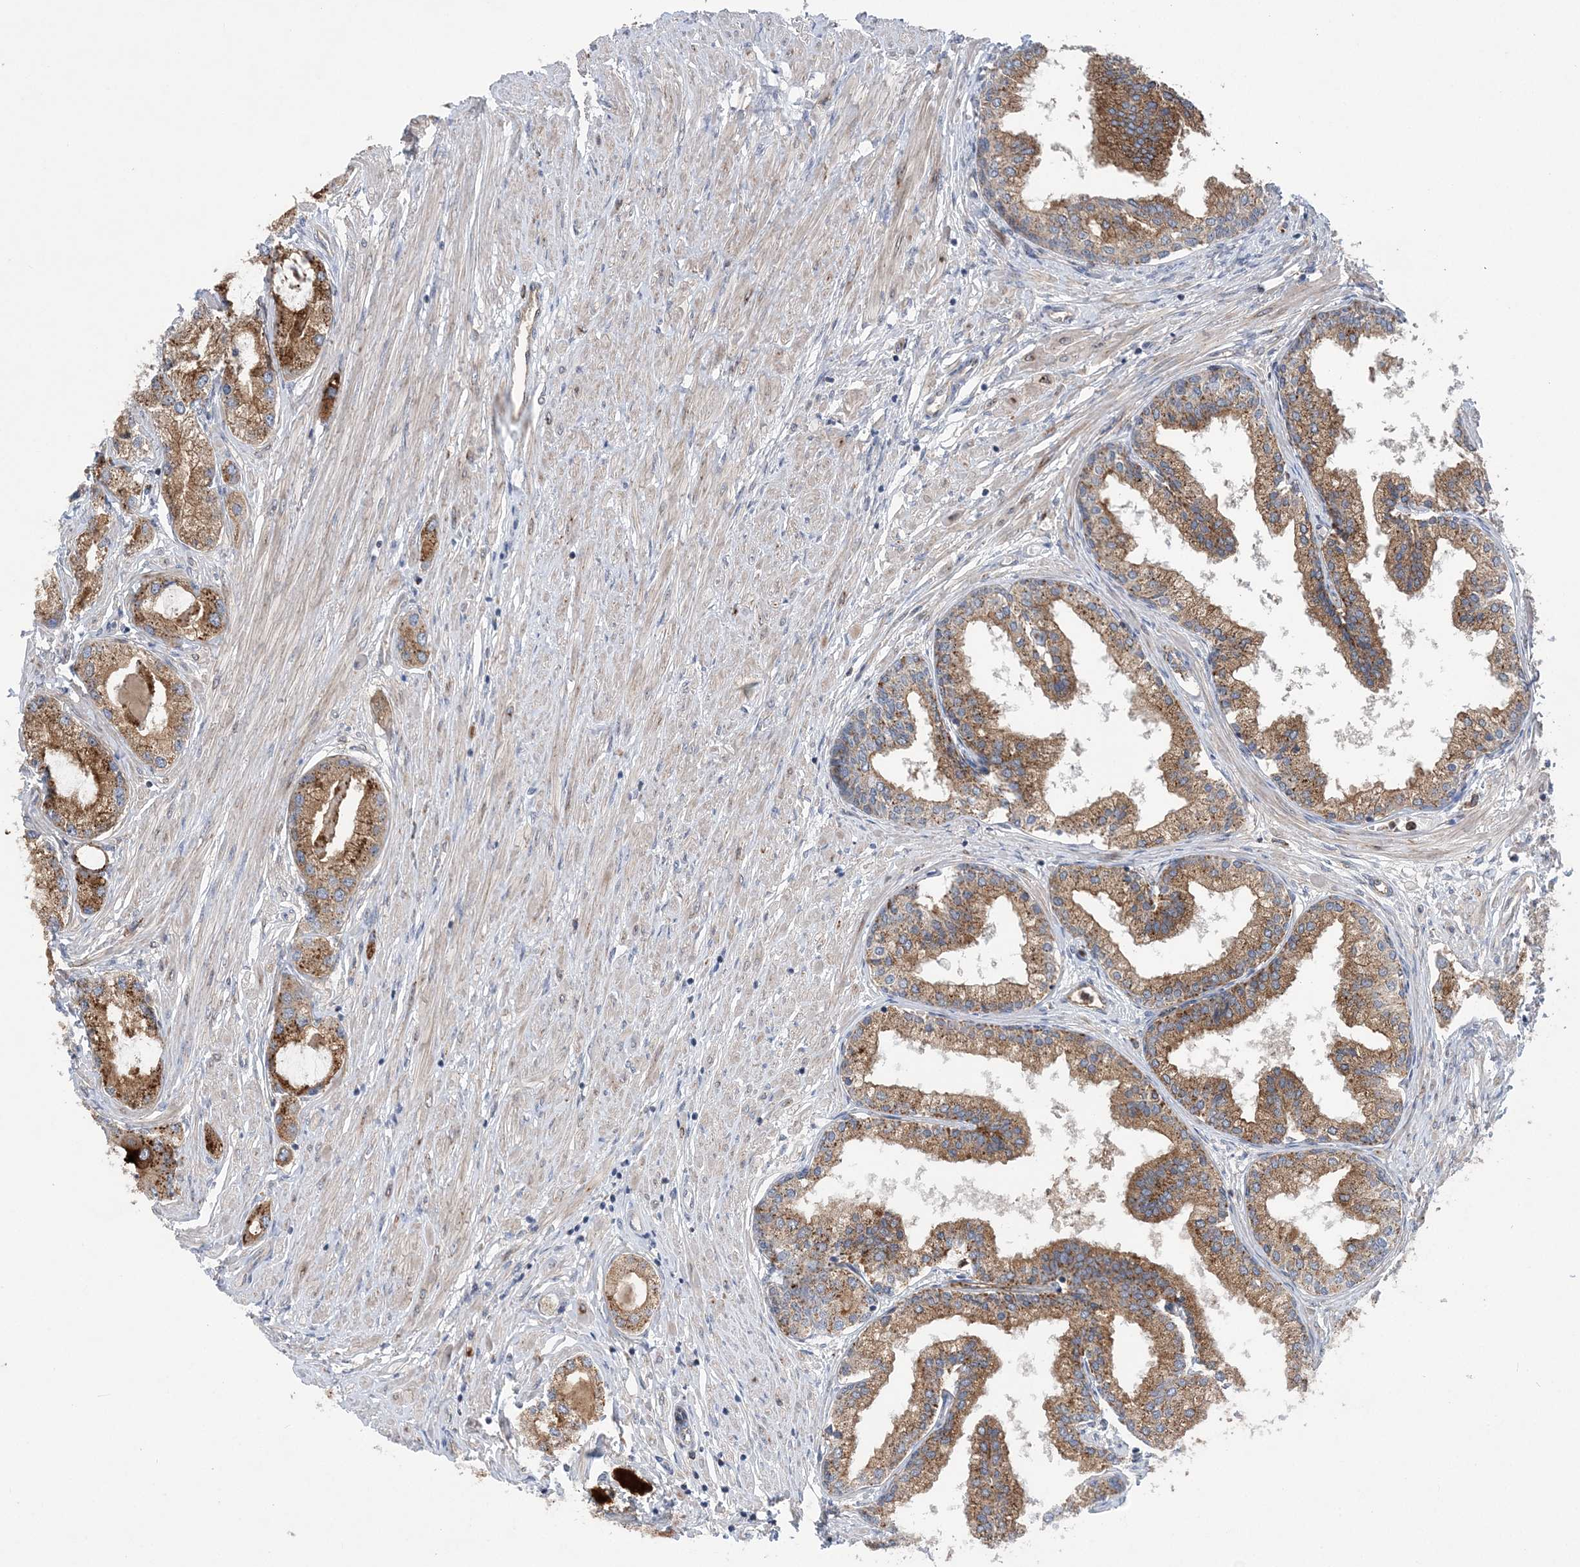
{"staining": {"intensity": "moderate", "quantity": ">75%", "location": "cytoplasmic/membranous"}, "tissue": "prostate cancer", "cell_type": "Tumor cells", "image_type": "cancer", "snomed": [{"axis": "morphology", "description": "Adenocarcinoma, Low grade"}, {"axis": "topography", "description": "Prostate"}], "caption": "Immunohistochemistry (IHC) (DAB) staining of human prostate cancer (adenocarcinoma (low-grade)) displays moderate cytoplasmic/membranous protein staining in about >75% of tumor cells.", "gene": "PTTG1IP", "patient": {"sex": "male", "age": 62}}